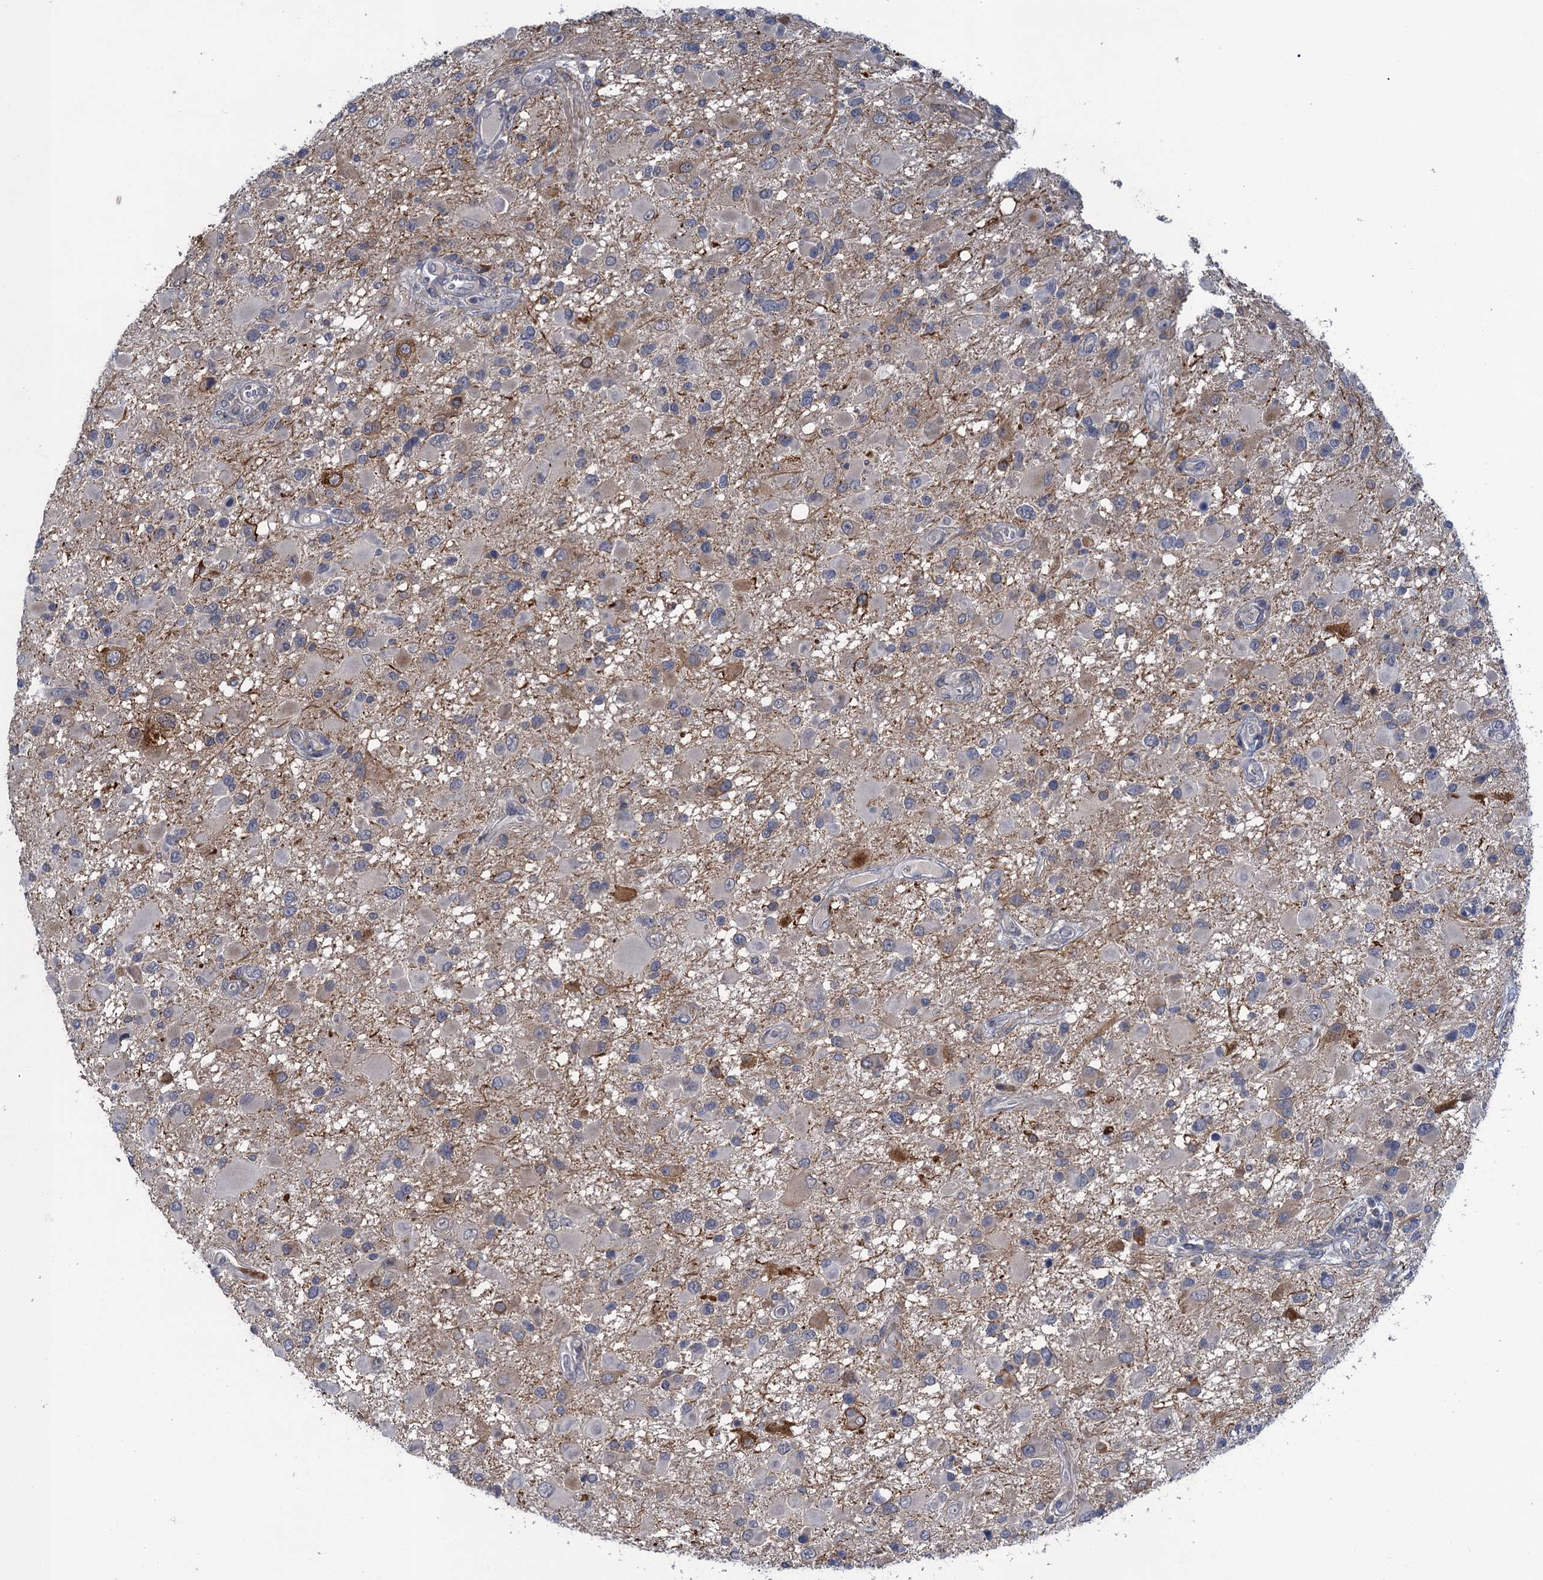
{"staining": {"intensity": "negative", "quantity": "none", "location": "none"}, "tissue": "glioma", "cell_type": "Tumor cells", "image_type": "cancer", "snomed": [{"axis": "morphology", "description": "Glioma, malignant, High grade"}, {"axis": "topography", "description": "Brain"}], "caption": "A high-resolution micrograph shows immunohistochemistry staining of glioma, which exhibits no significant positivity in tumor cells. Brightfield microscopy of immunohistochemistry stained with DAB (3,3'-diaminobenzidine) (brown) and hematoxylin (blue), captured at high magnification.", "gene": "MRFAP1", "patient": {"sex": "male", "age": 53}}